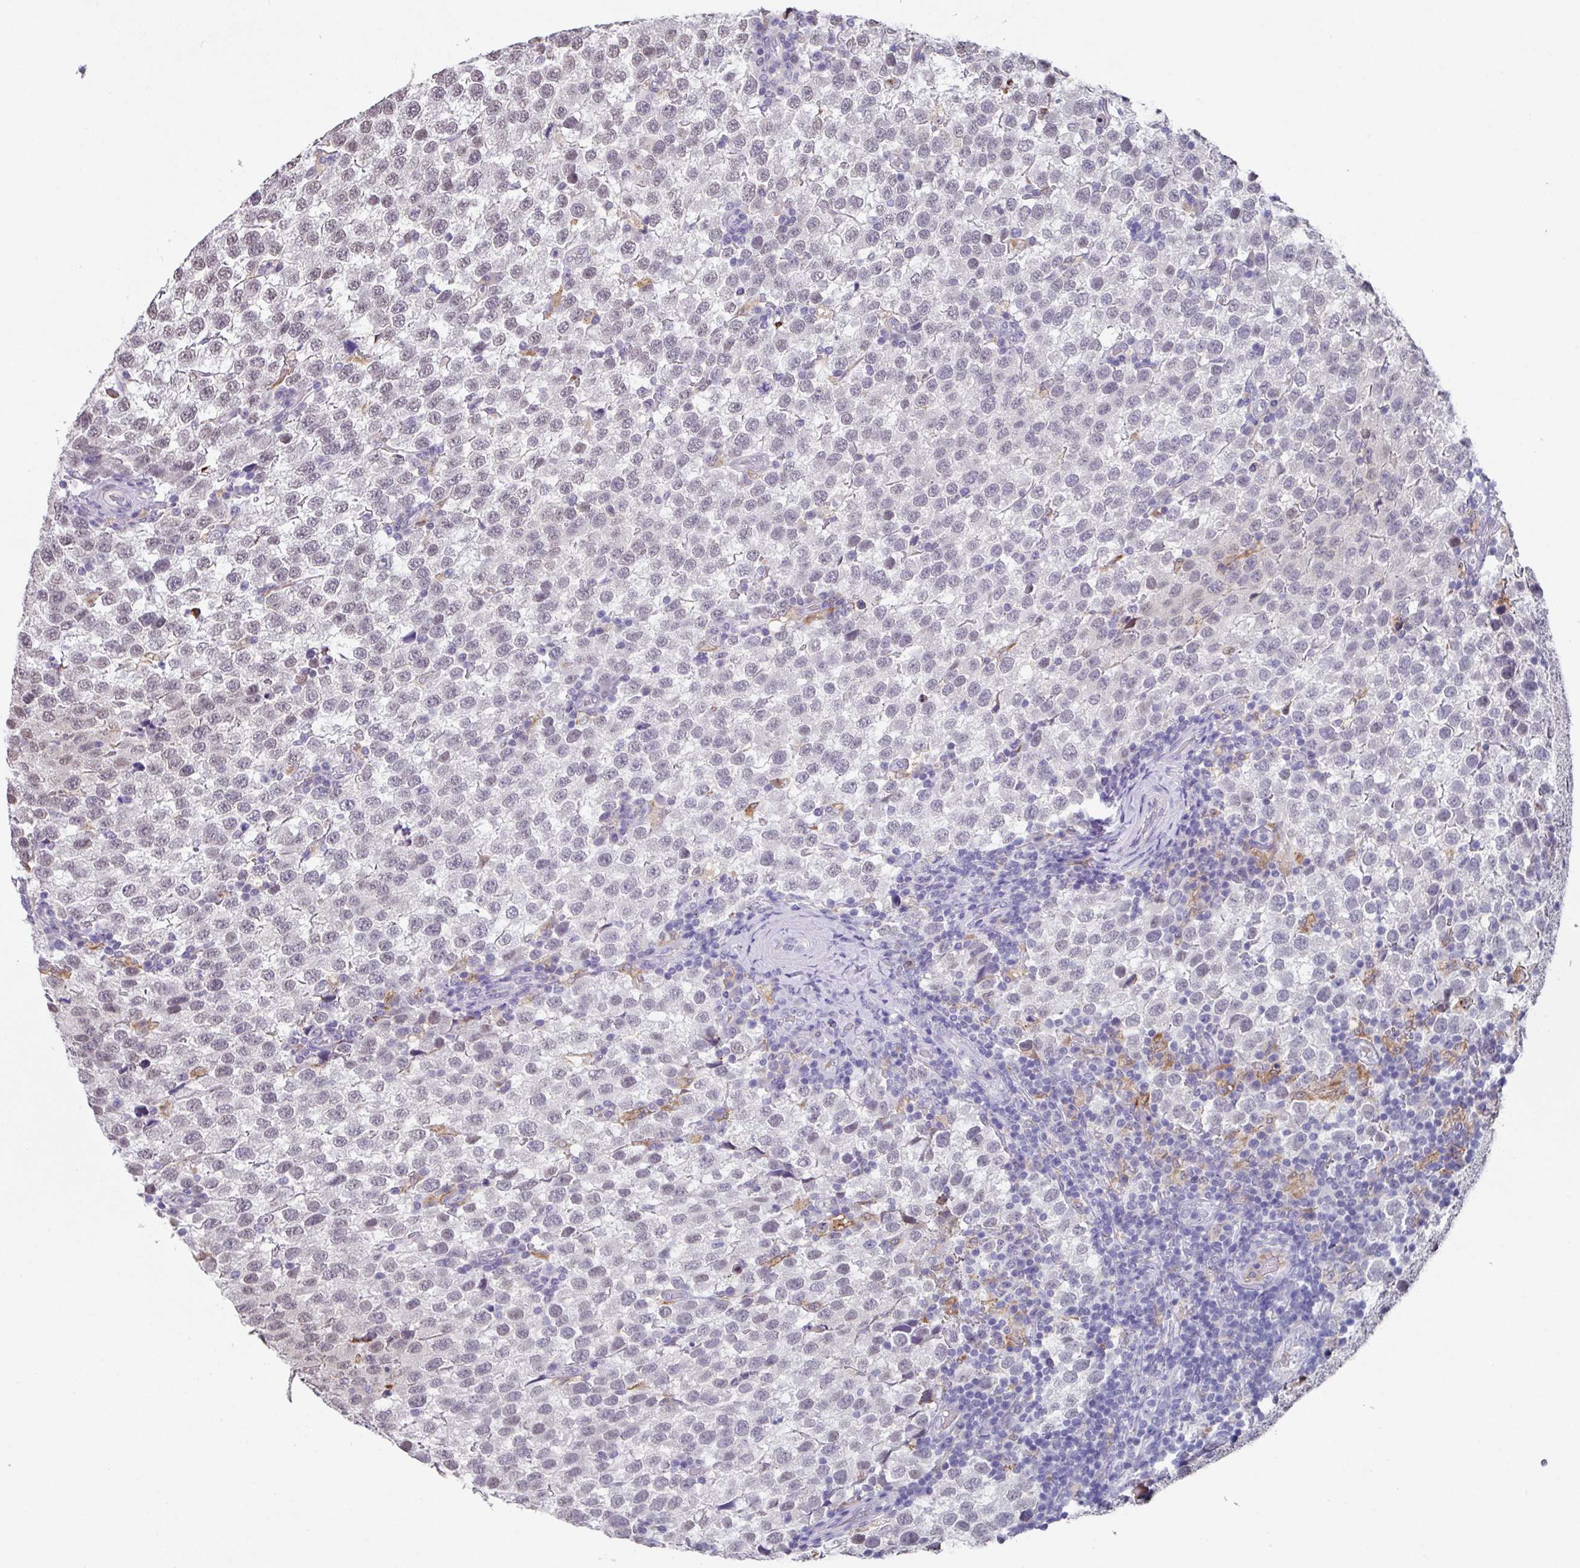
{"staining": {"intensity": "weak", "quantity": "25%-75%", "location": "nuclear"}, "tissue": "testis cancer", "cell_type": "Tumor cells", "image_type": "cancer", "snomed": [{"axis": "morphology", "description": "Seminoma, NOS"}, {"axis": "topography", "description": "Testis"}], "caption": "Immunohistochemistry (DAB) staining of testis cancer exhibits weak nuclear protein positivity in approximately 25%-75% of tumor cells.", "gene": "C1QB", "patient": {"sex": "male", "age": 34}}